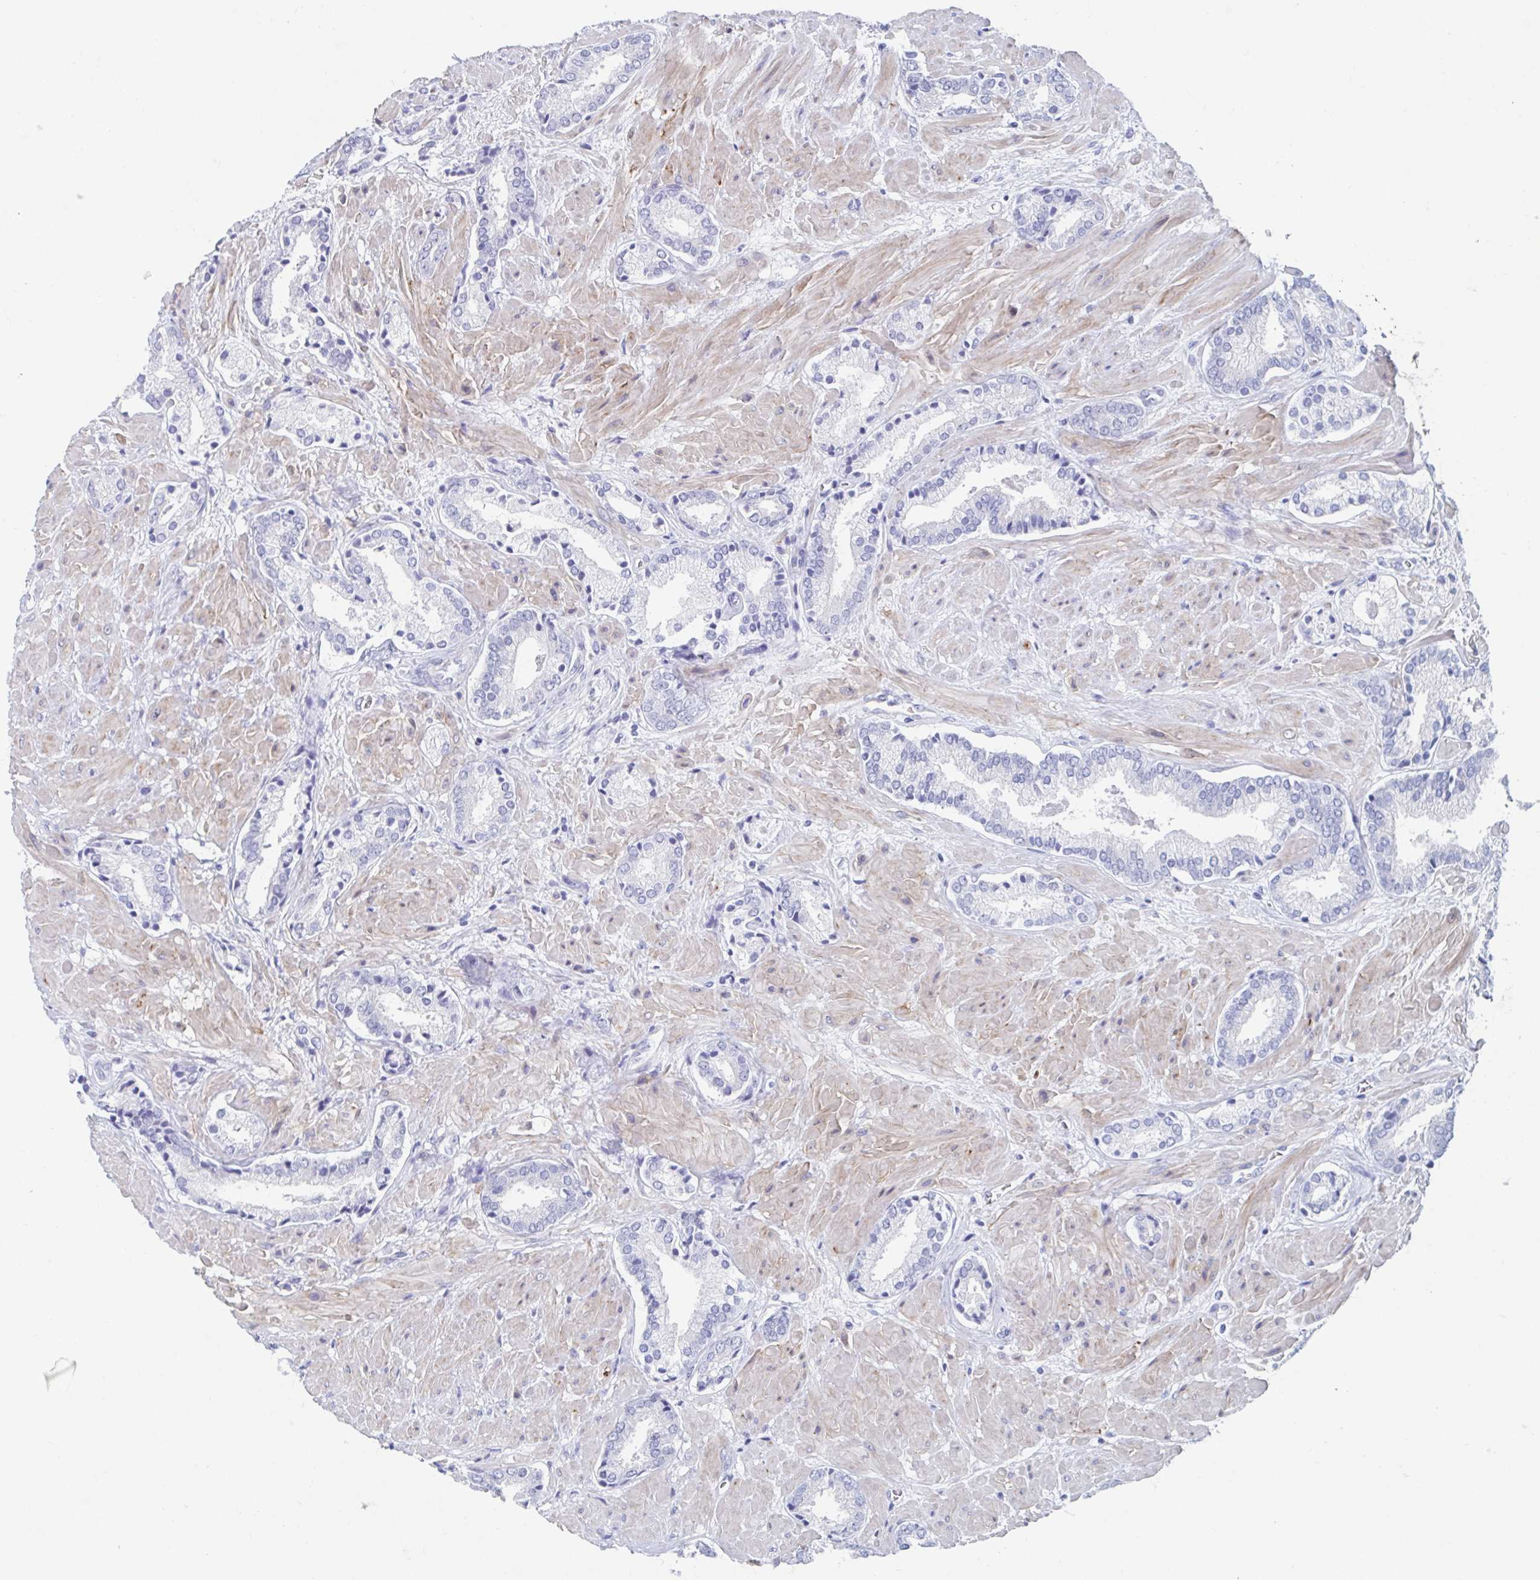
{"staining": {"intensity": "negative", "quantity": "none", "location": "none"}, "tissue": "prostate cancer", "cell_type": "Tumor cells", "image_type": "cancer", "snomed": [{"axis": "morphology", "description": "Adenocarcinoma, High grade"}, {"axis": "topography", "description": "Prostate"}], "caption": "Micrograph shows no significant protein staining in tumor cells of adenocarcinoma (high-grade) (prostate). Nuclei are stained in blue.", "gene": "SHCBP1L", "patient": {"sex": "male", "age": 56}}